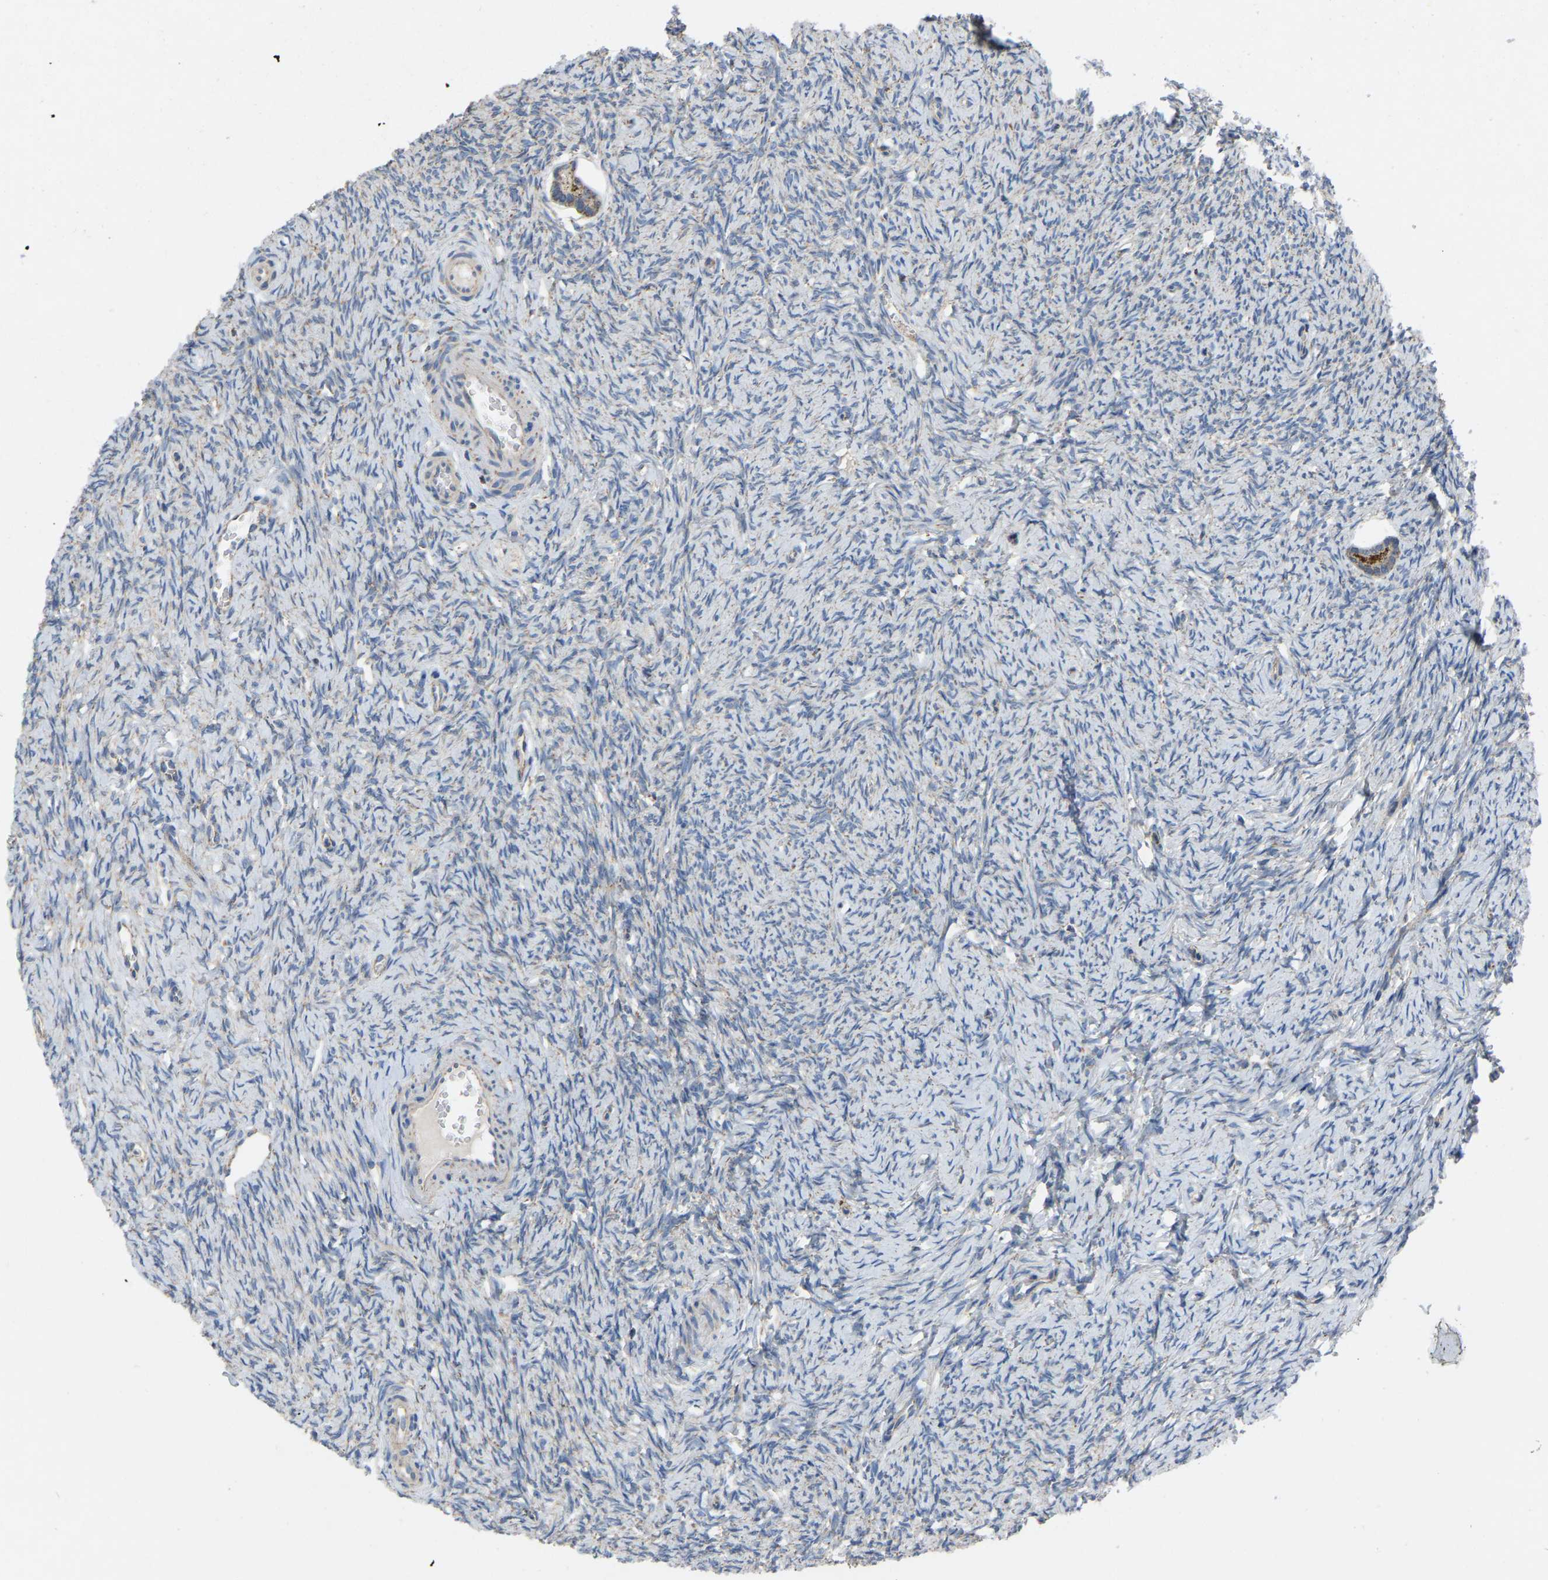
{"staining": {"intensity": "moderate", "quantity": ">75%", "location": "cytoplasmic/membranous"}, "tissue": "ovary", "cell_type": "Follicle cells", "image_type": "normal", "snomed": [{"axis": "morphology", "description": "Normal tissue, NOS"}, {"axis": "topography", "description": "Ovary"}], "caption": "Brown immunohistochemical staining in benign ovary demonstrates moderate cytoplasmic/membranous staining in about >75% of follicle cells.", "gene": "BCL10", "patient": {"sex": "female", "age": 33}}